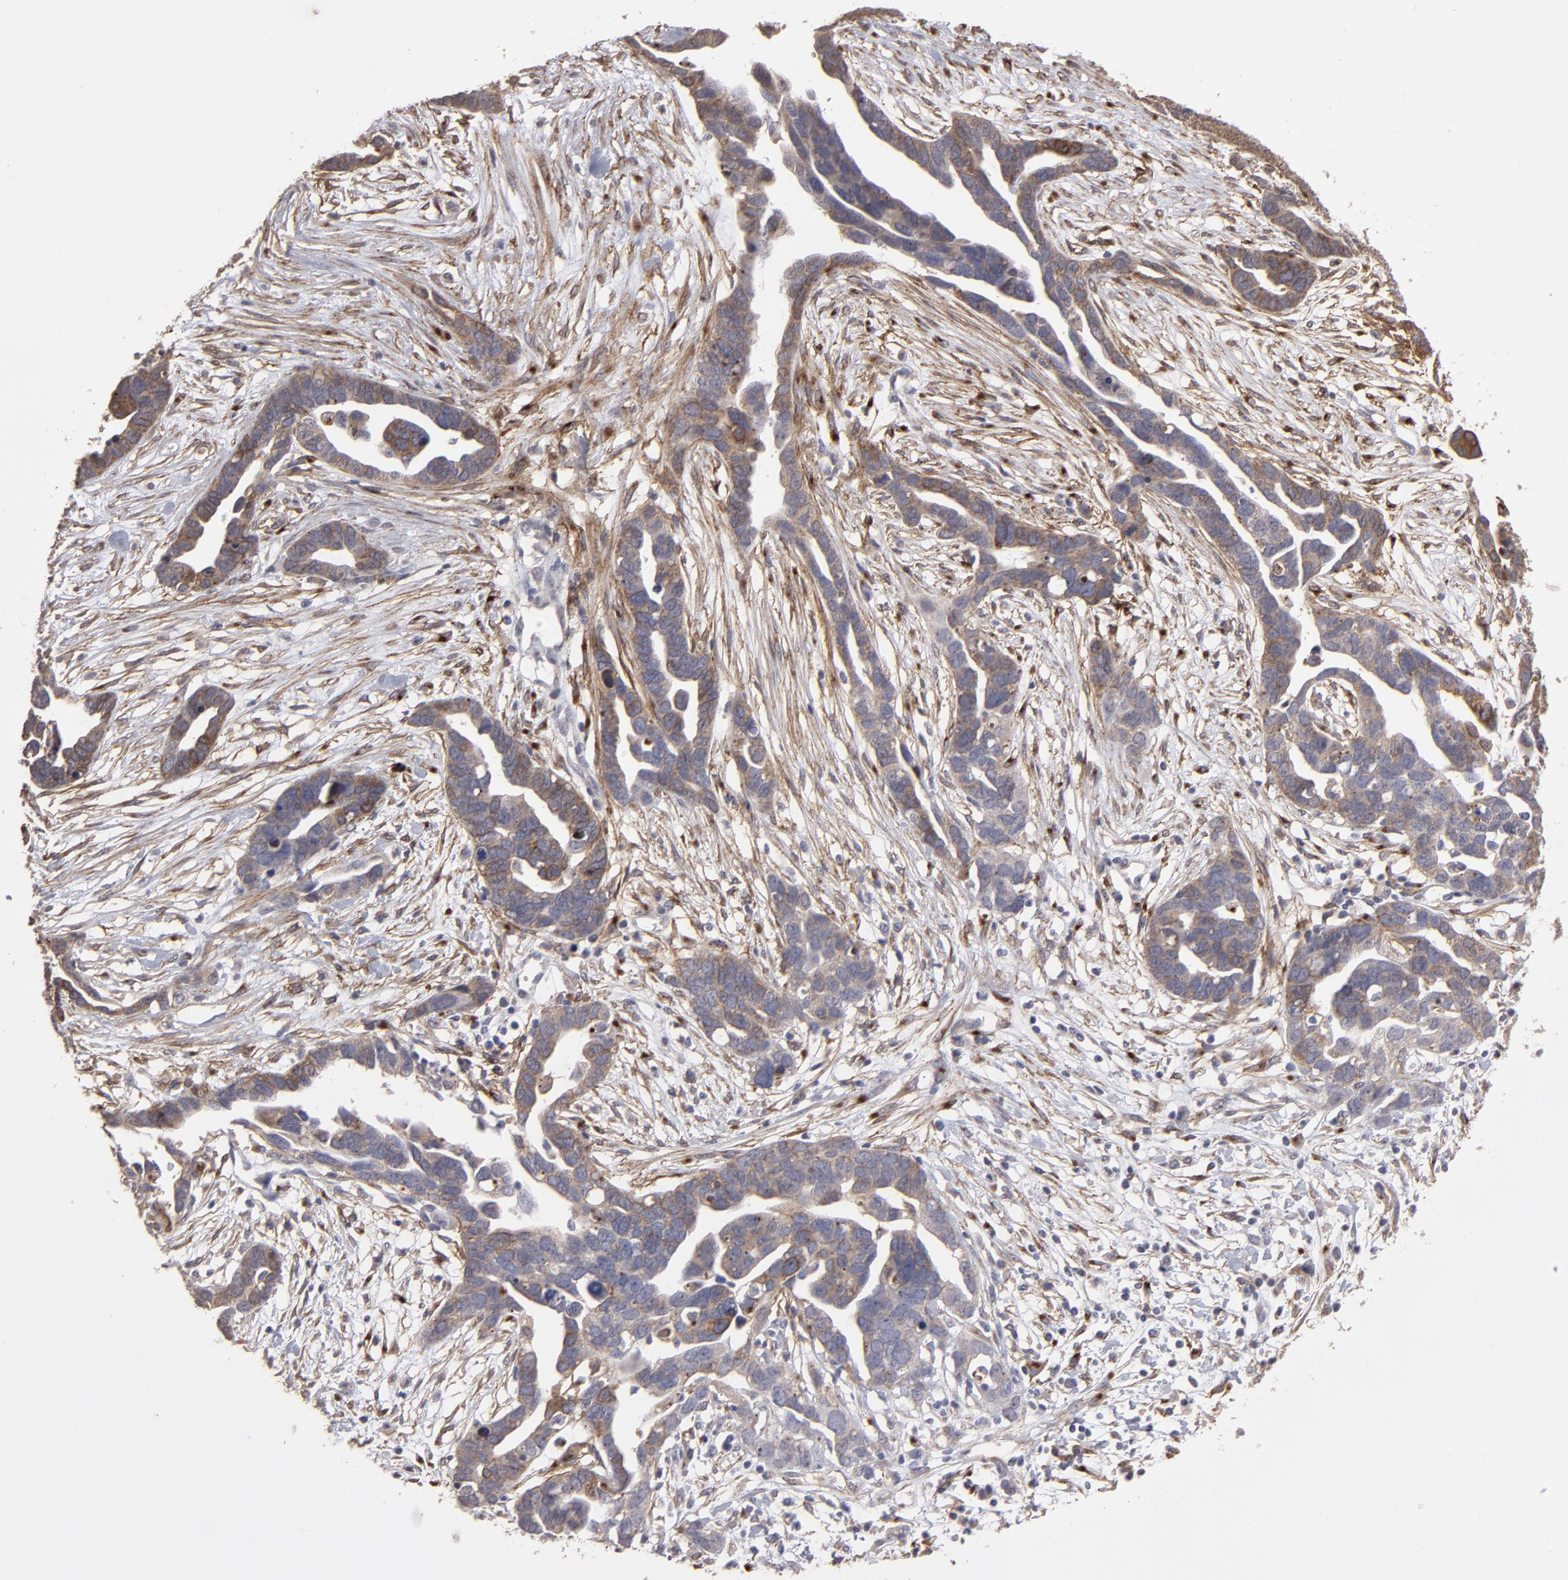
{"staining": {"intensity": "moderate", "quantity": "25%-75%", "location": "cytoplasmic/membranous"}, "tissue": "ovarian cancer", "cell_type": "Tumor cells", "image_type": "cancer", "snomed": [{"axis": "morphology", "description": "Cystadenocarcinoma, serous, NOS"}, {"axis": "topography", "description": "Ovary"}], "caption": "DAB immunohistochemical staining of human ovarian cancer (serous cystadenocarcinoma) exhibits moderate cytoplasmic/membranous protein staining in about 25%-75% of tumor cells.", "gene": "ITGB5", "patient": {"sex": "female", "age": 54}}